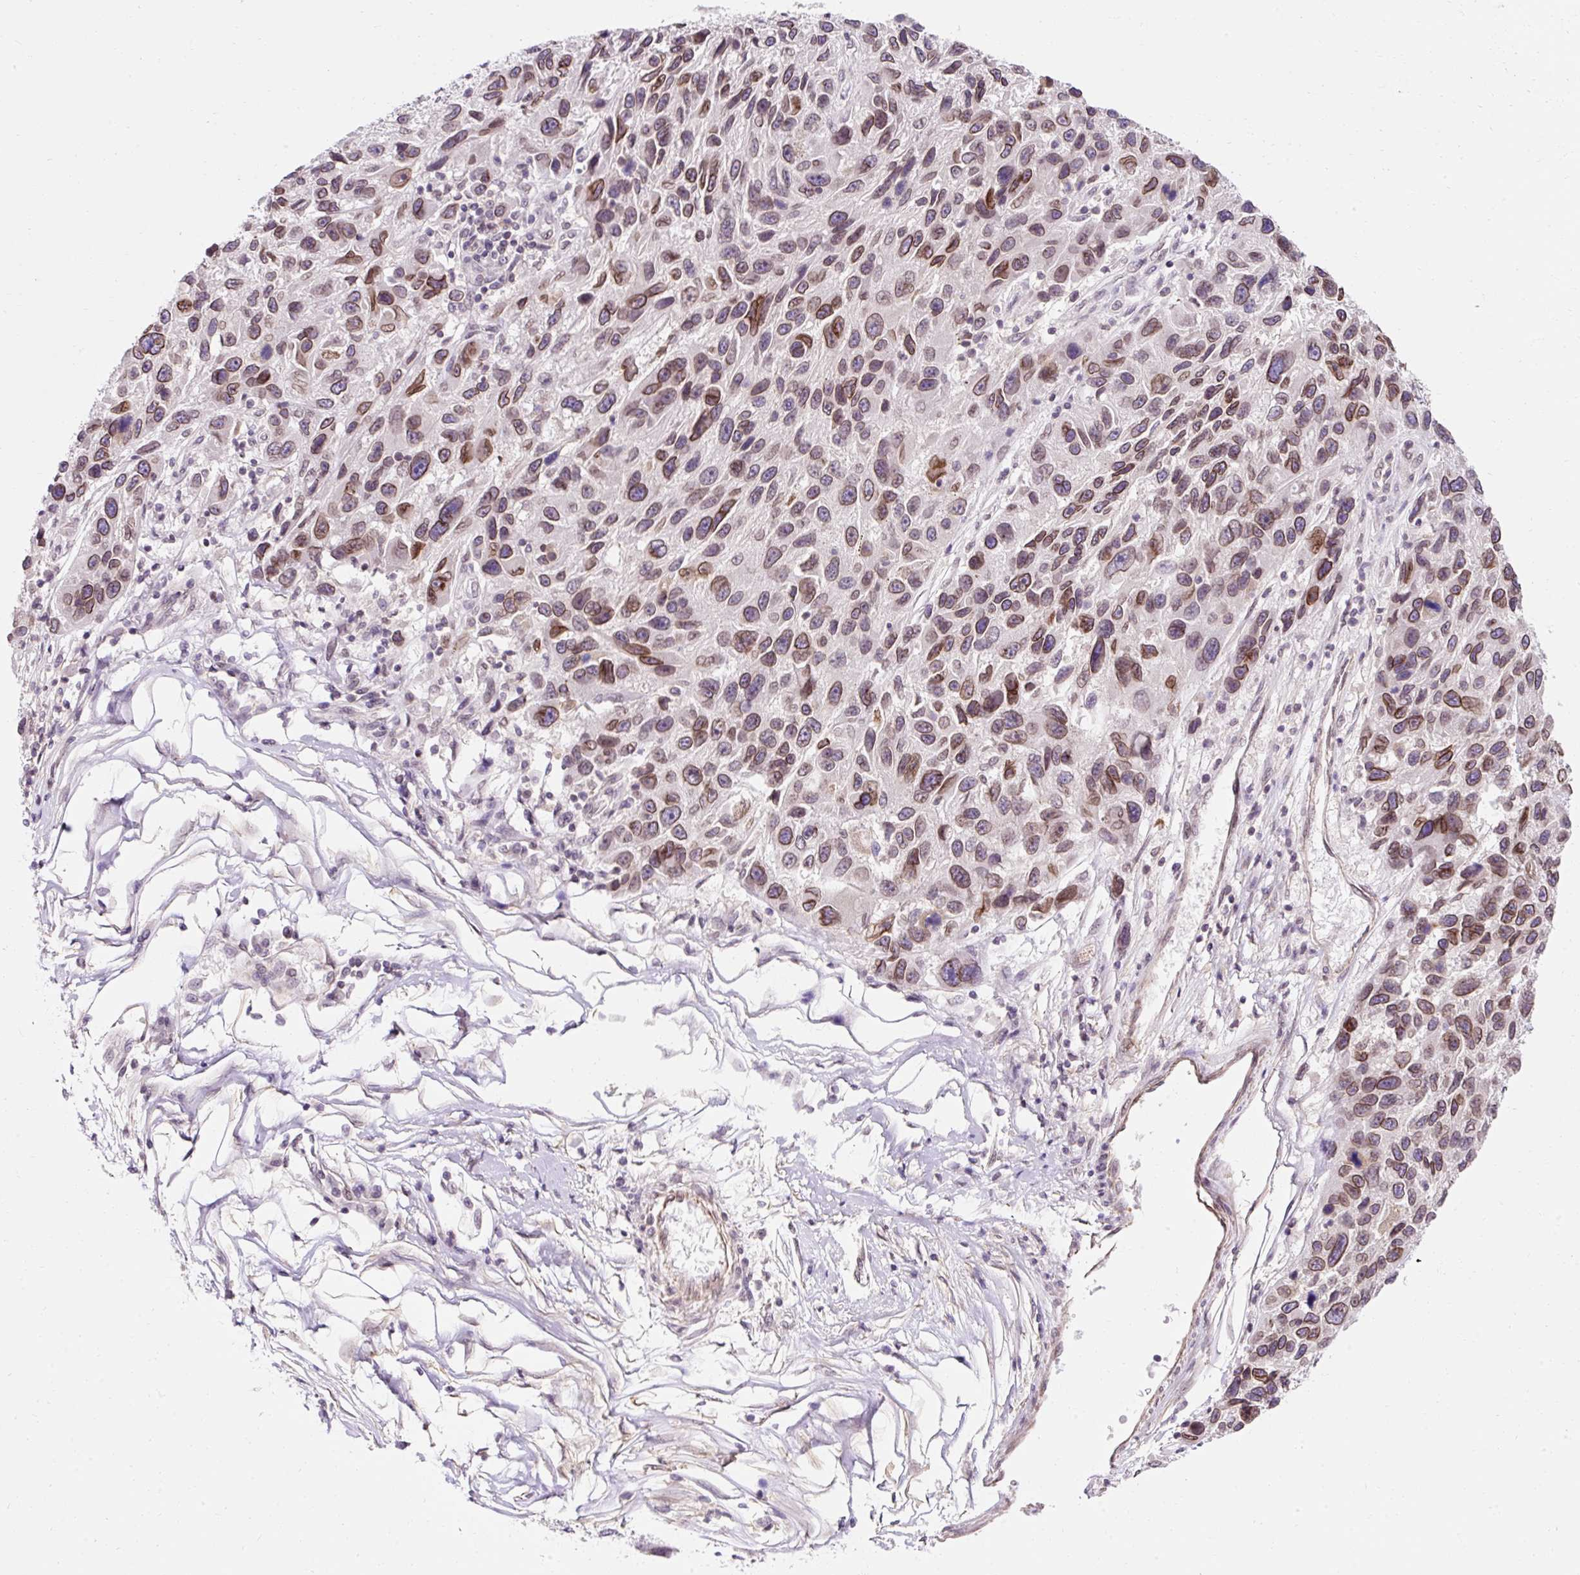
{"staining": {"intensity": "moderate", "quantity": ">75%", "location": "cytoplasmic/membranous,nuclear"}, "tissue": "melanoma", "cell_type": "Tumor cells", "image_type": "cancer", "snomed": [{"axis": "morphology", "description": "Malignant melanoma, NOS"}, {"axis": "topography", "description": "Skin"}], "caption": "Malignant melanoma stained for a protein (brown) reveals moderate cytoplasmic/membranous and nuclear positive expression in approximately >75% of tumor cells.", "gene": "ZNF610", "patient": {"sex": "male", "age": 53}}